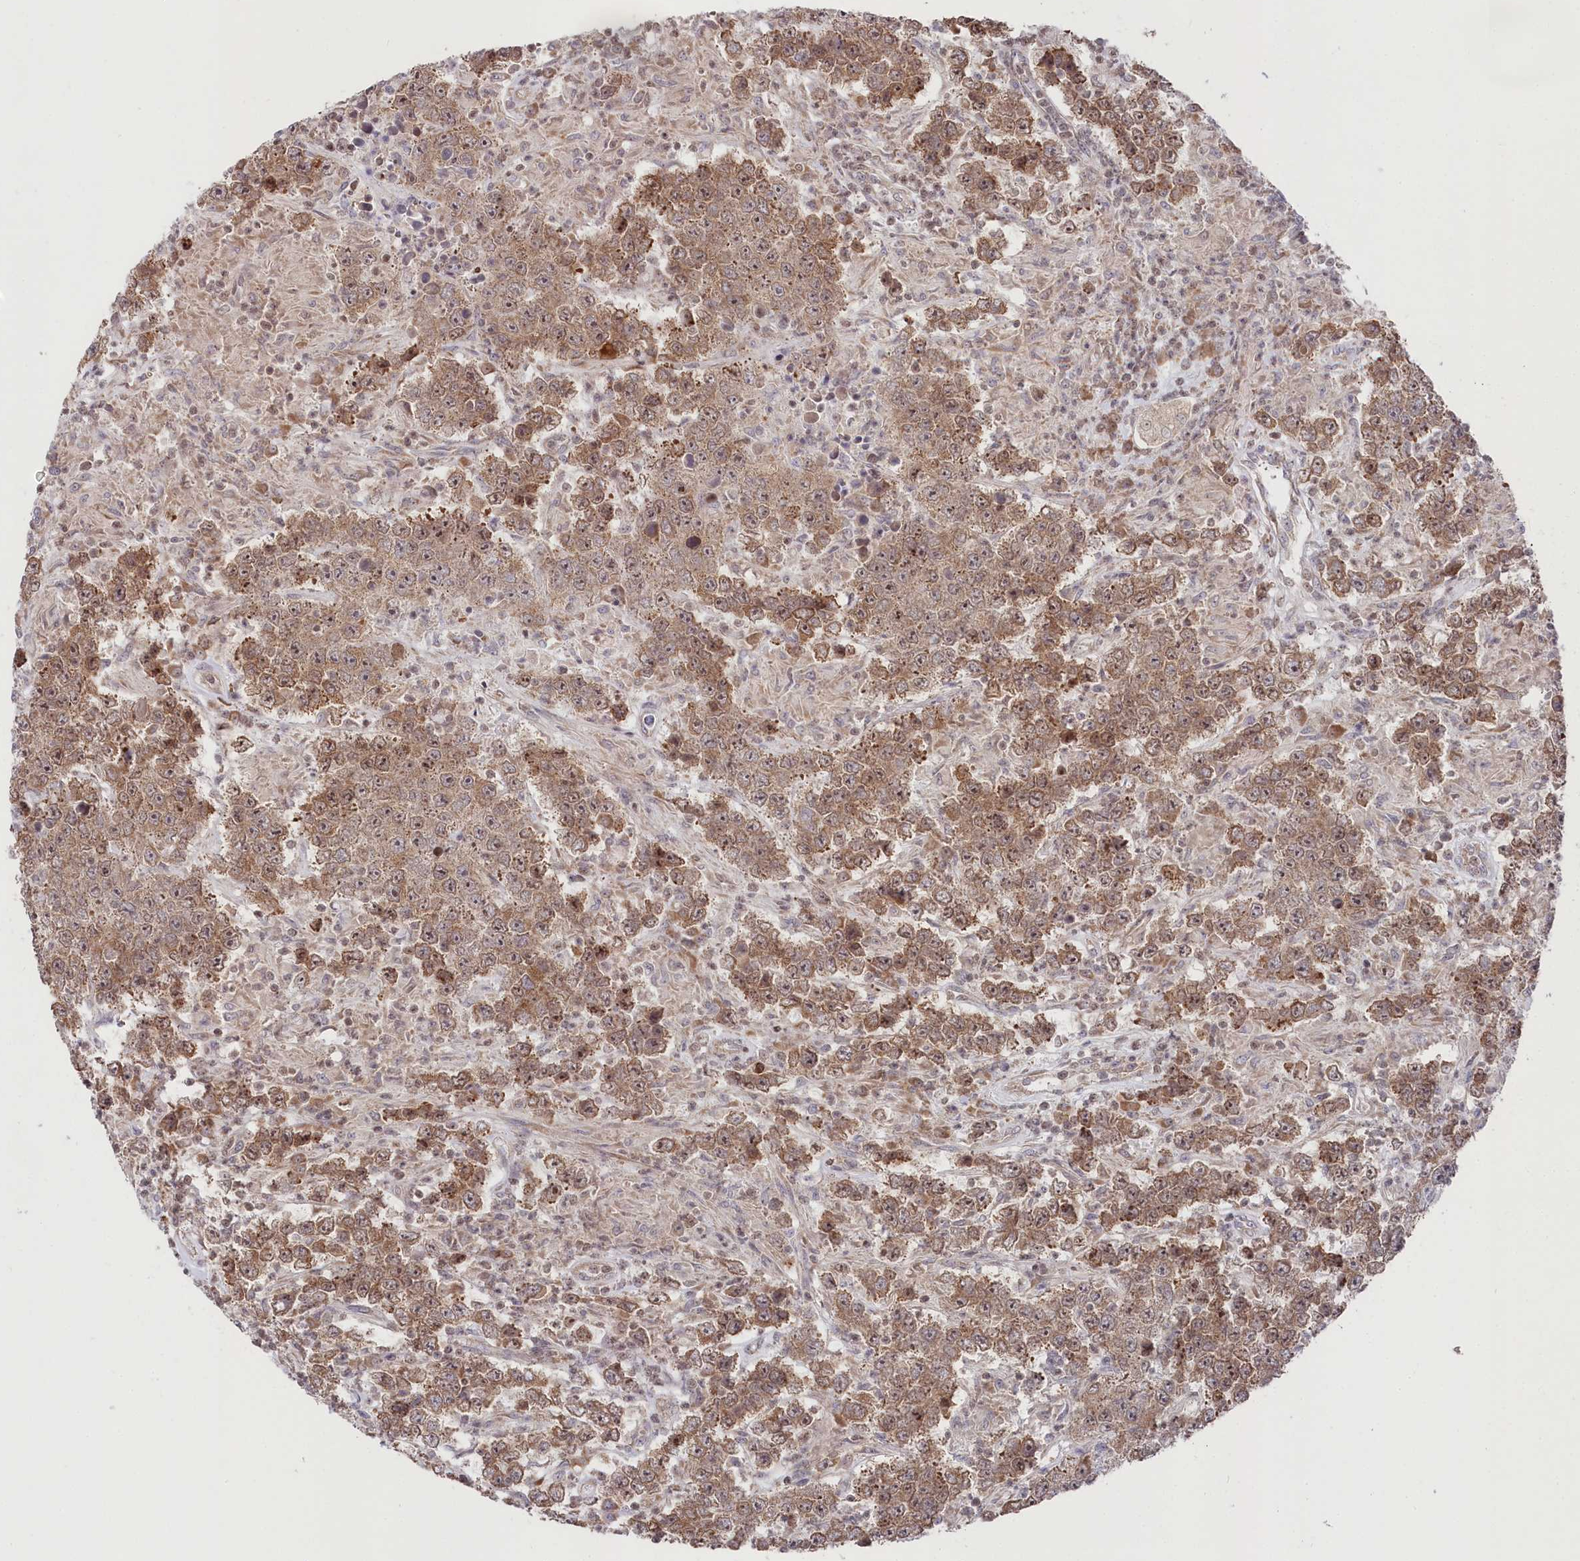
{"staining": {"intensity": "moderate", "quantity": ">75%", "location": "cytoplasmic/membranous,nuclear"}, "tissue": "testis cancer", "cell_type": "Tumor cells", "image_type": "cancer", "snomed": [{"axis": "morphology", "description": "Normal tissue, NOS"}, {"axis": "morphology", "description": "Urothelial carcinoma, High grade"}, {"axis": "morphology", "description": "Seminoma, NOS"}, {"axis": "morphology", "description": "Carcinoma, Embryonal, NOS"}, {"axis": "topography", "description": "Urinary bladder"}, {"axis": "topography", "description": "Testis"}], "caption": "A micrograph of human testis cancer (high-grade urothelial carcinoma) stained for a protein exhibits moderate cytoplasmic/membranous and nuclear brown staining in tumor cells.", "gene": "CGGBP1", "patient": {"sex": "male", "age": 41}}